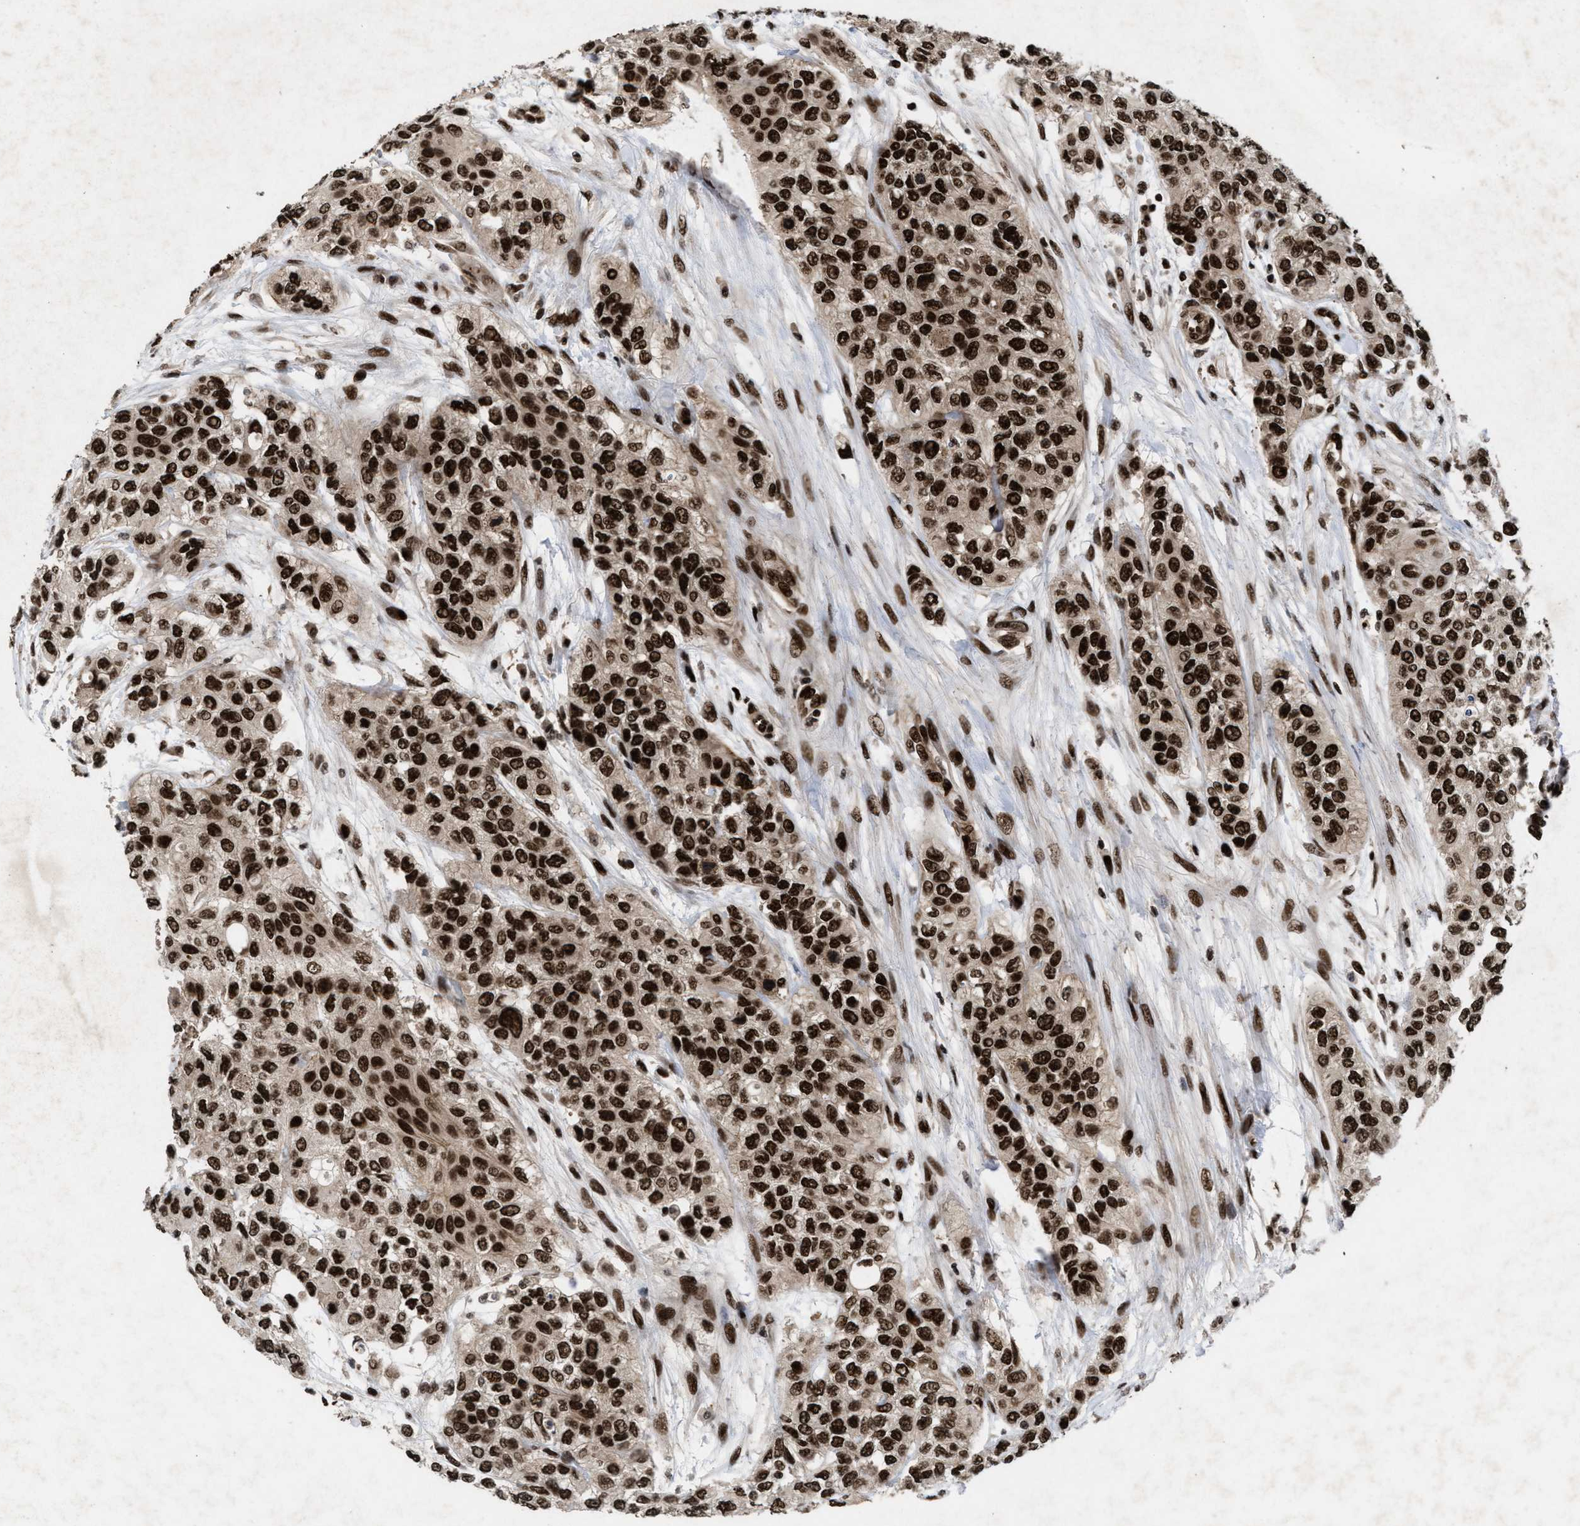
{"staining": {"intensity": "strong", "quantity": ">75%", "location": "nuclear"}, "tissue": "urothelial cancer", "cell_type": "Tumor cells", "image_type": "cancer", "snomed": [{"axis": "morphology", "description": "Urothelial carcinoma, High grade"}, {"axis": "topography", "description": "Urinary bladder"}], "caption": "Urothelial carcinoma (high-grade) stained with a brown dye demonstrates strong nuclear positive positivity in approximately >75% of tumor cells.", "gene": "WIZ", "patient": {"sex": "female", "age": 56}}